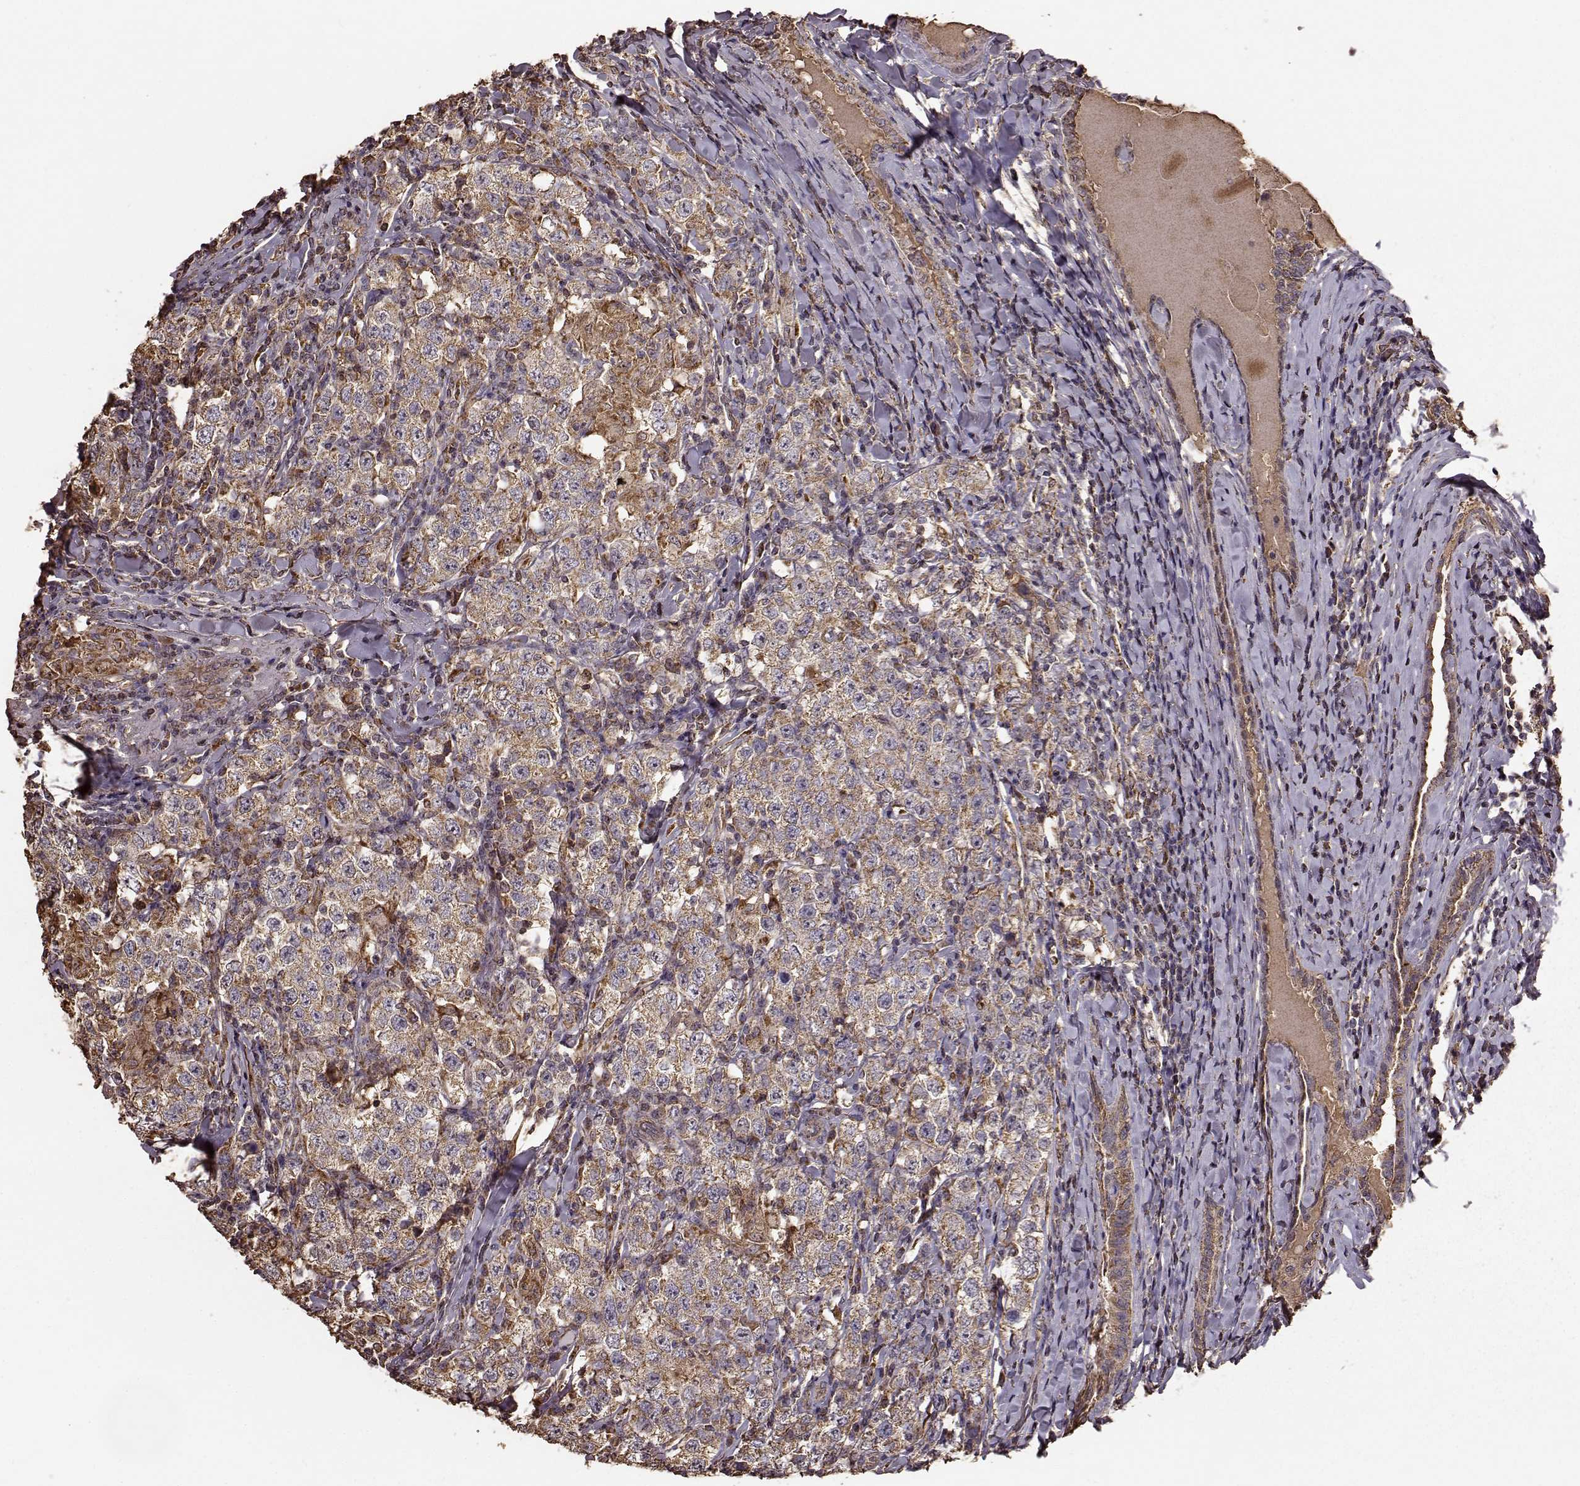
{"staining": {"intensity": "moderate", "quantity": ">75%", "location": "cytoplasmic/membranous"}, "tissue": "testis cancer", "cell_type": "Tumor cells", "image_type": "cancer", "snomed": [{"axis": "morphology", "description": "Seminoma, NOS"}, {"axis": "morphology", "description": "Carcinoma, Embryonal, NOS"}, {"axis": "topography", "description": "Testis"}], "caption": "Moderate cytoplasmic/membranous staining for a protein is identified in about >75% of tumor cells of testis cancer (seminoma) using IHC.", "gene": "PTGES2", "patient": {"sex": "male", "age": 41}}